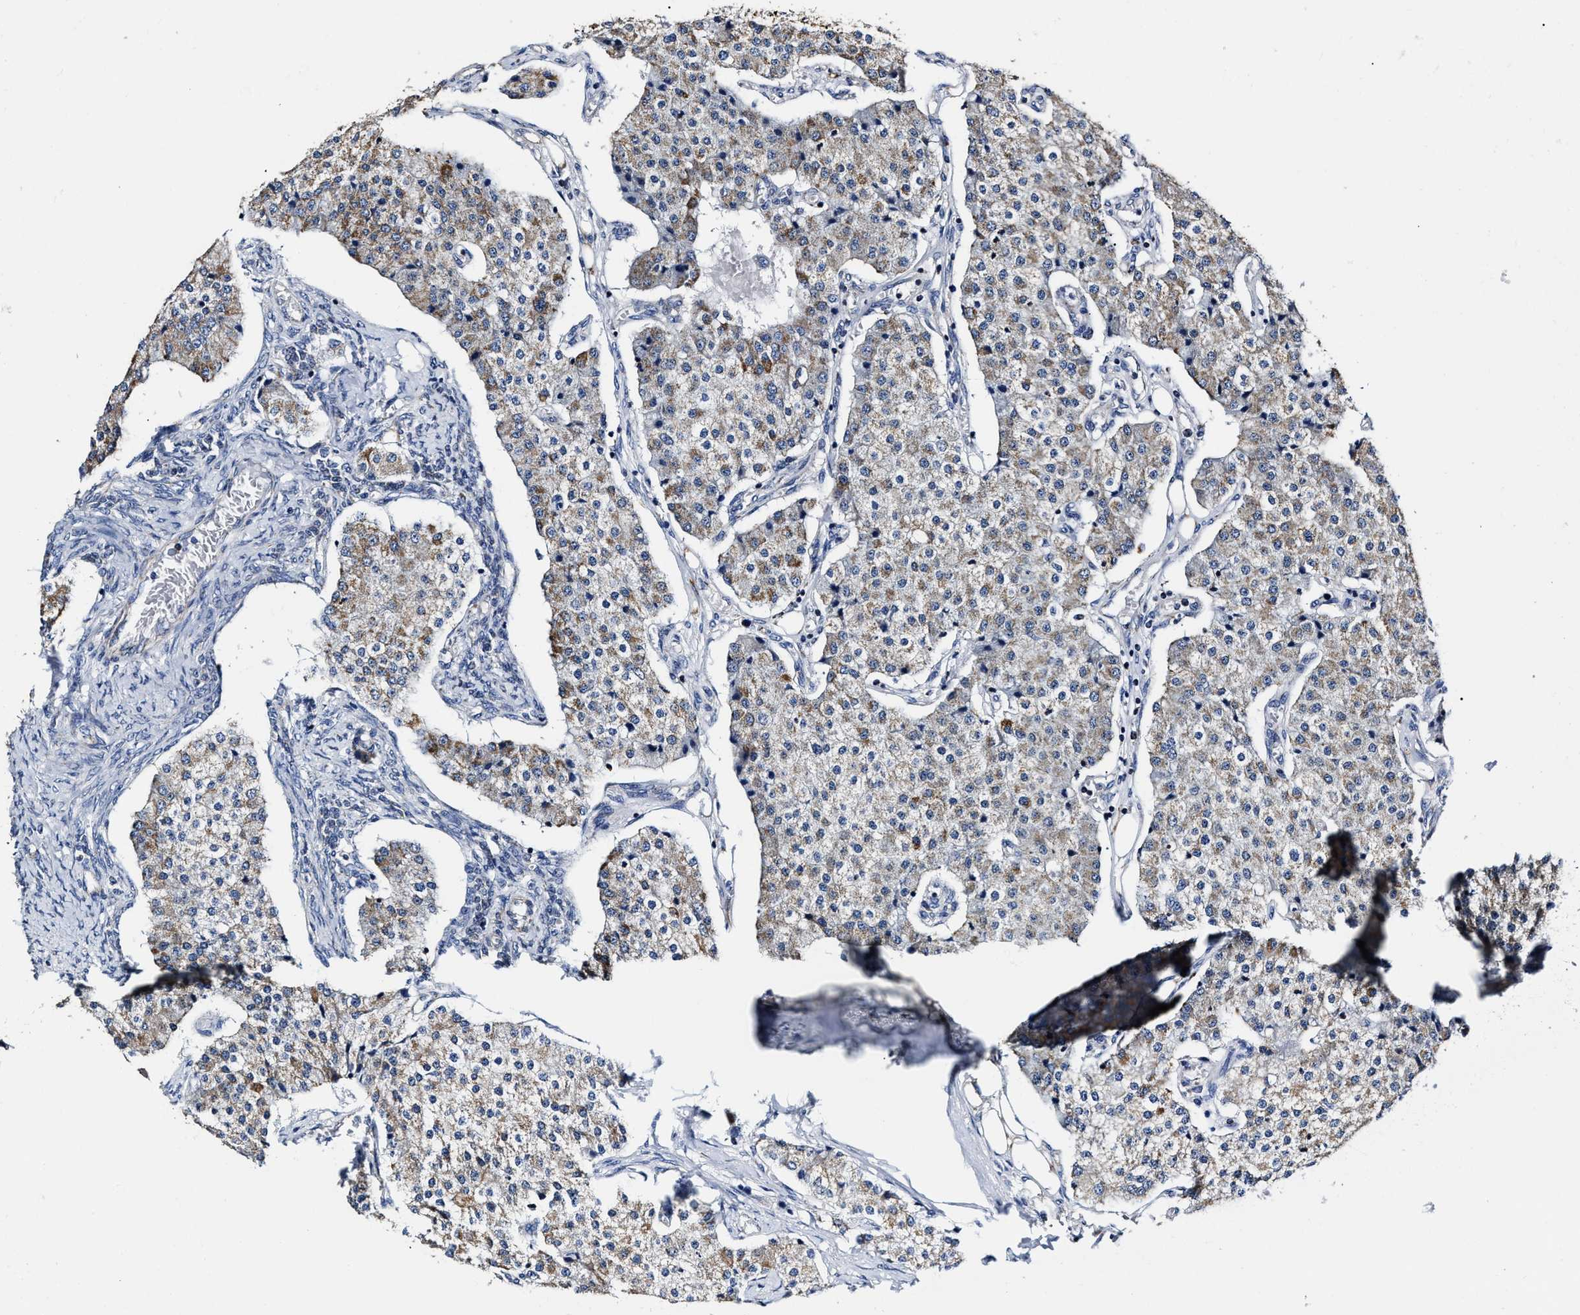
{"staining": {"intensity": "weak", "quantity": "25%-75%", "location": "cytoplasmic/membranous"}, "tissue": "carcinoid", "cell_type": "Tumor cells", "image_type": "cancer", "snomed": [{"axis": "morphology", "description": "Carcinoid, malignant, NOS"}, {"axis": "topography", "description": "Colon"}], "caption": "The immunohistochemical stain labels weak cytoplasmic/membranous expression in tumor cells of carcinoid tissue.", "gene": "HINT2", "patient": {"sex": "female", "age": 52}}